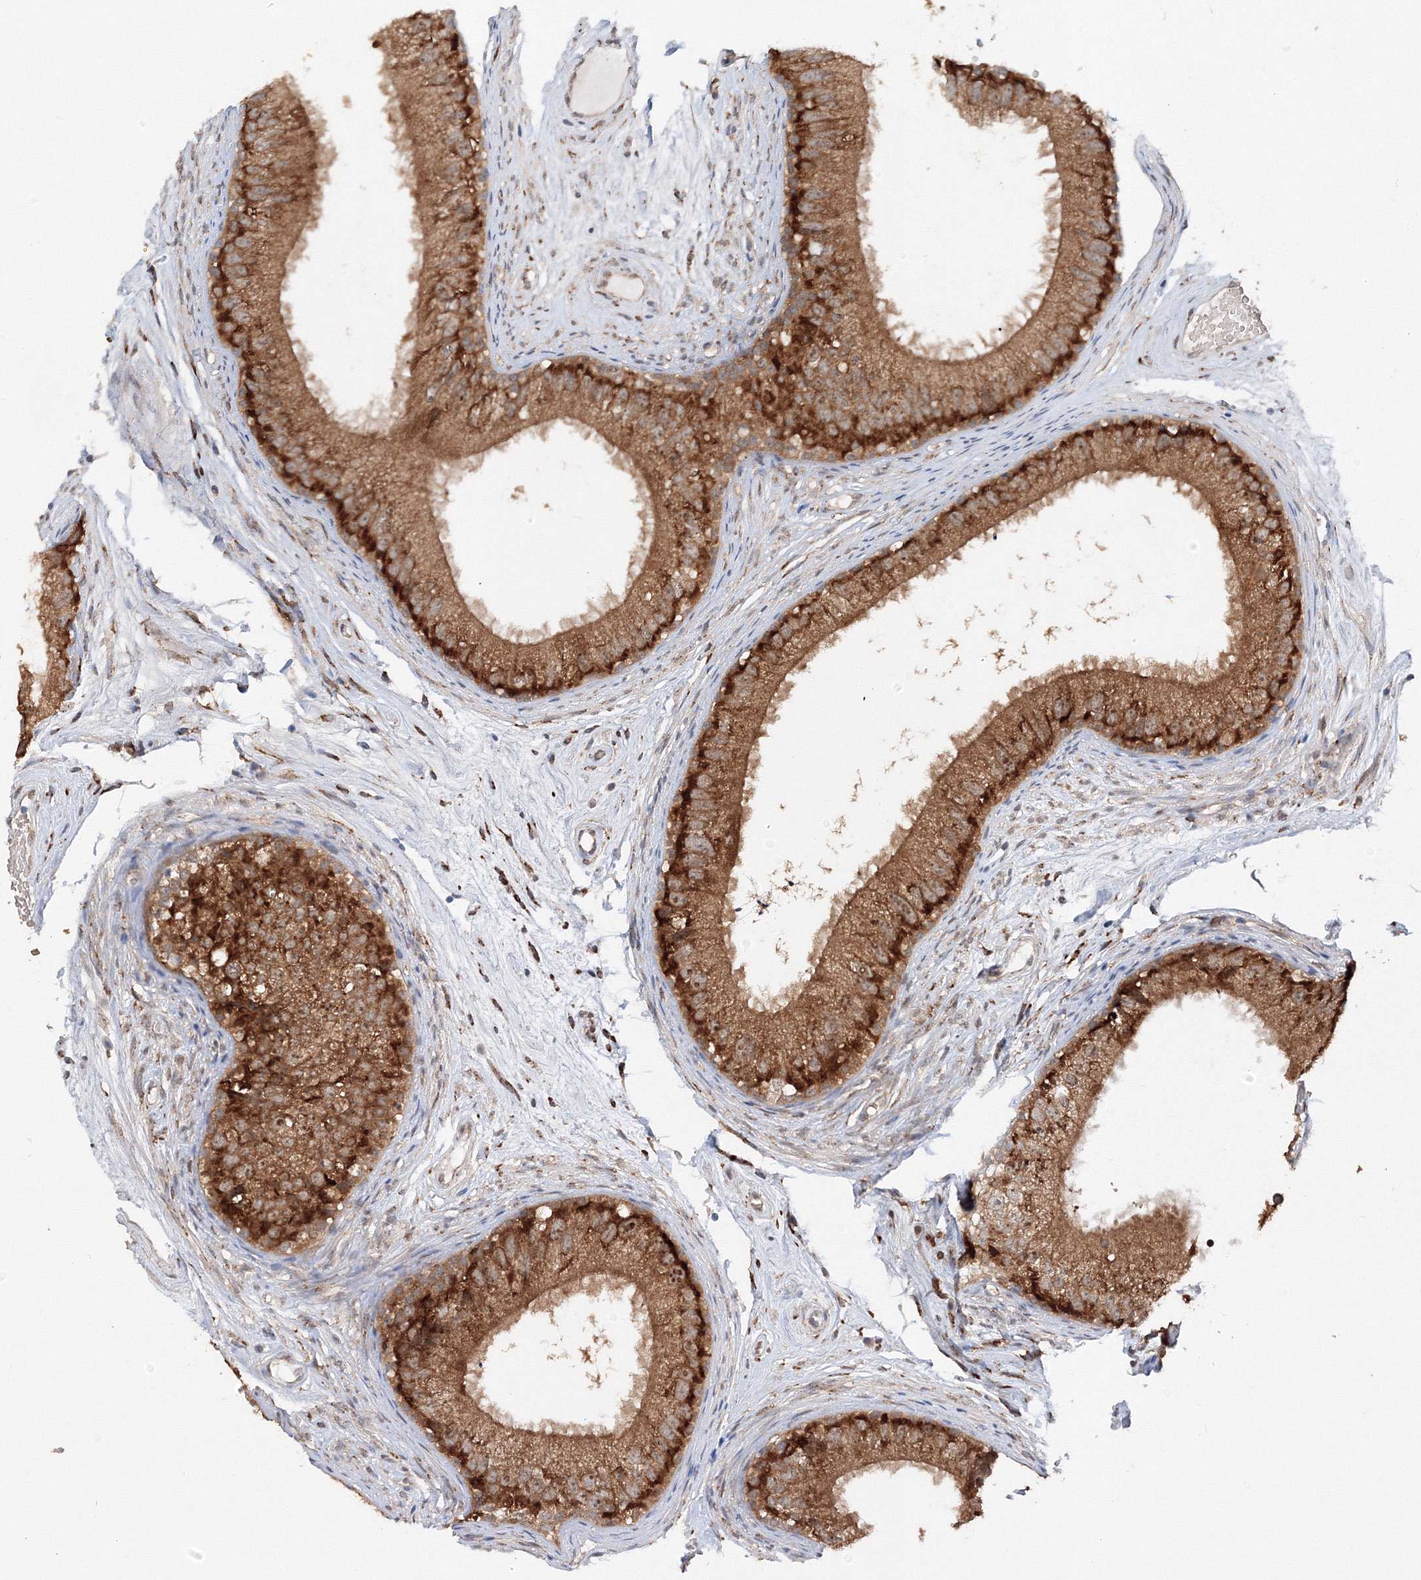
{"staining": {"intensity": "strong", "quantity": ">75%", "location": "cytoplasmic/membranous"}, "tissue": "epididymis", "cell_type": "Glandular cells", "image_type": "normal", "snomed": [{"axis": "morphology", "description": "Normal tissue, NOS"}, {"axis": "topography", "description": "Epididymis"}], "caption": "Benign epididymis demonstrates strong cytoplasmic/membranous expression in approximately >75% of glandular cells.", "gene": "DIS3L2", "patient": {"sex": "male", "age": 77}}